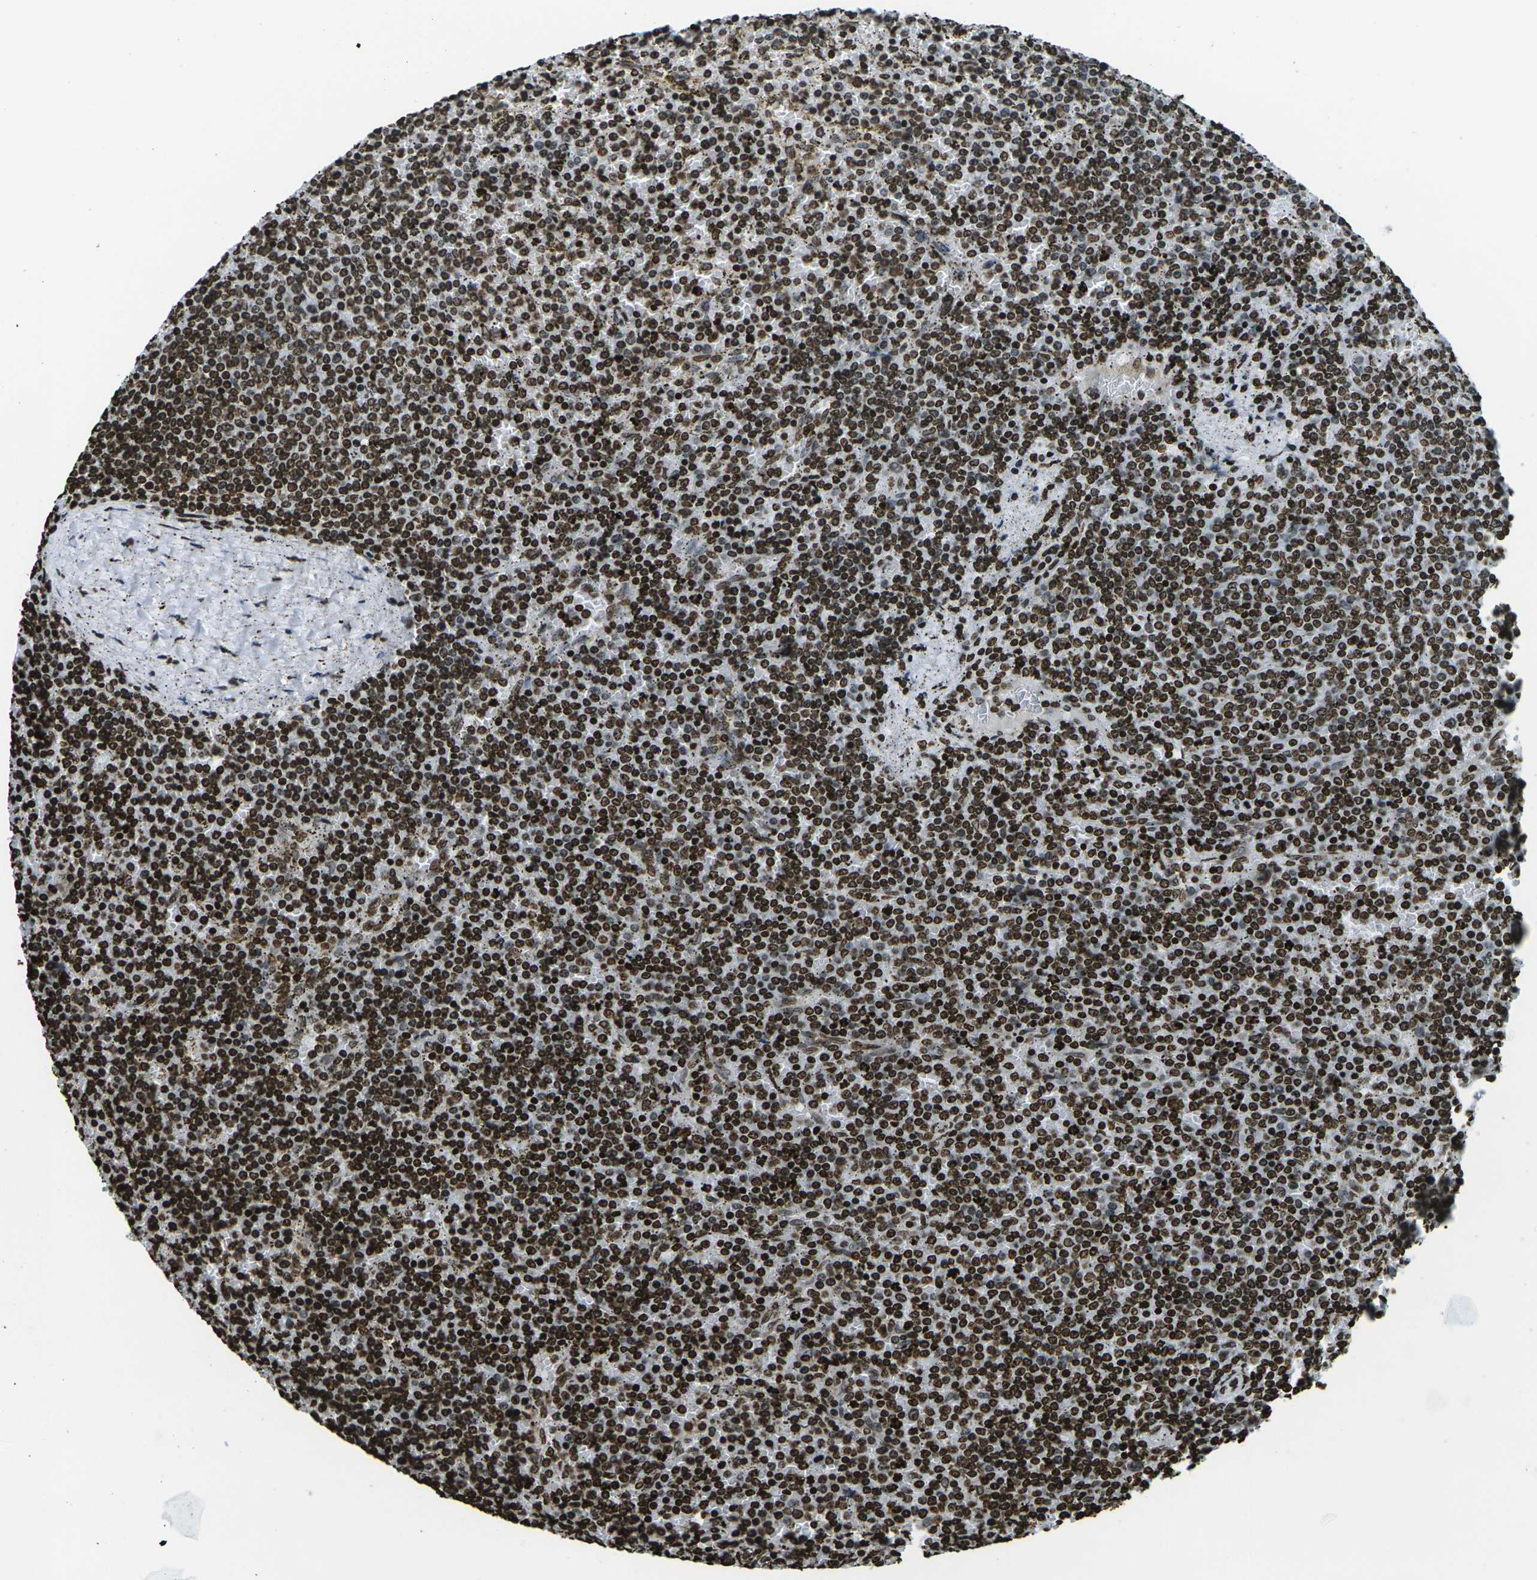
{"staining": {"intensity": "strong", "quantity": ">75%", "location": "nuclear"}, "tissue": "lymphoma", "cell_type": "Tumor cells", "image_type": "cancer", "snomed": [{"axis": "morphology", "description": "Malignant lymphoma, non-Hodgkin's type, Low grade"}, {"axis": "topography", "description": "Spleen"}], "caption": "Tumor cells show high levels of strong nuclear positivity in approximately >75% of cells in lymphoma. The staining was performed using DAB, with brown indicating positive protein expression. Nuclei are stained blue with hematoxylin.", "gene": "H1-2", "patient": {"sex": "female", "age": 77}}